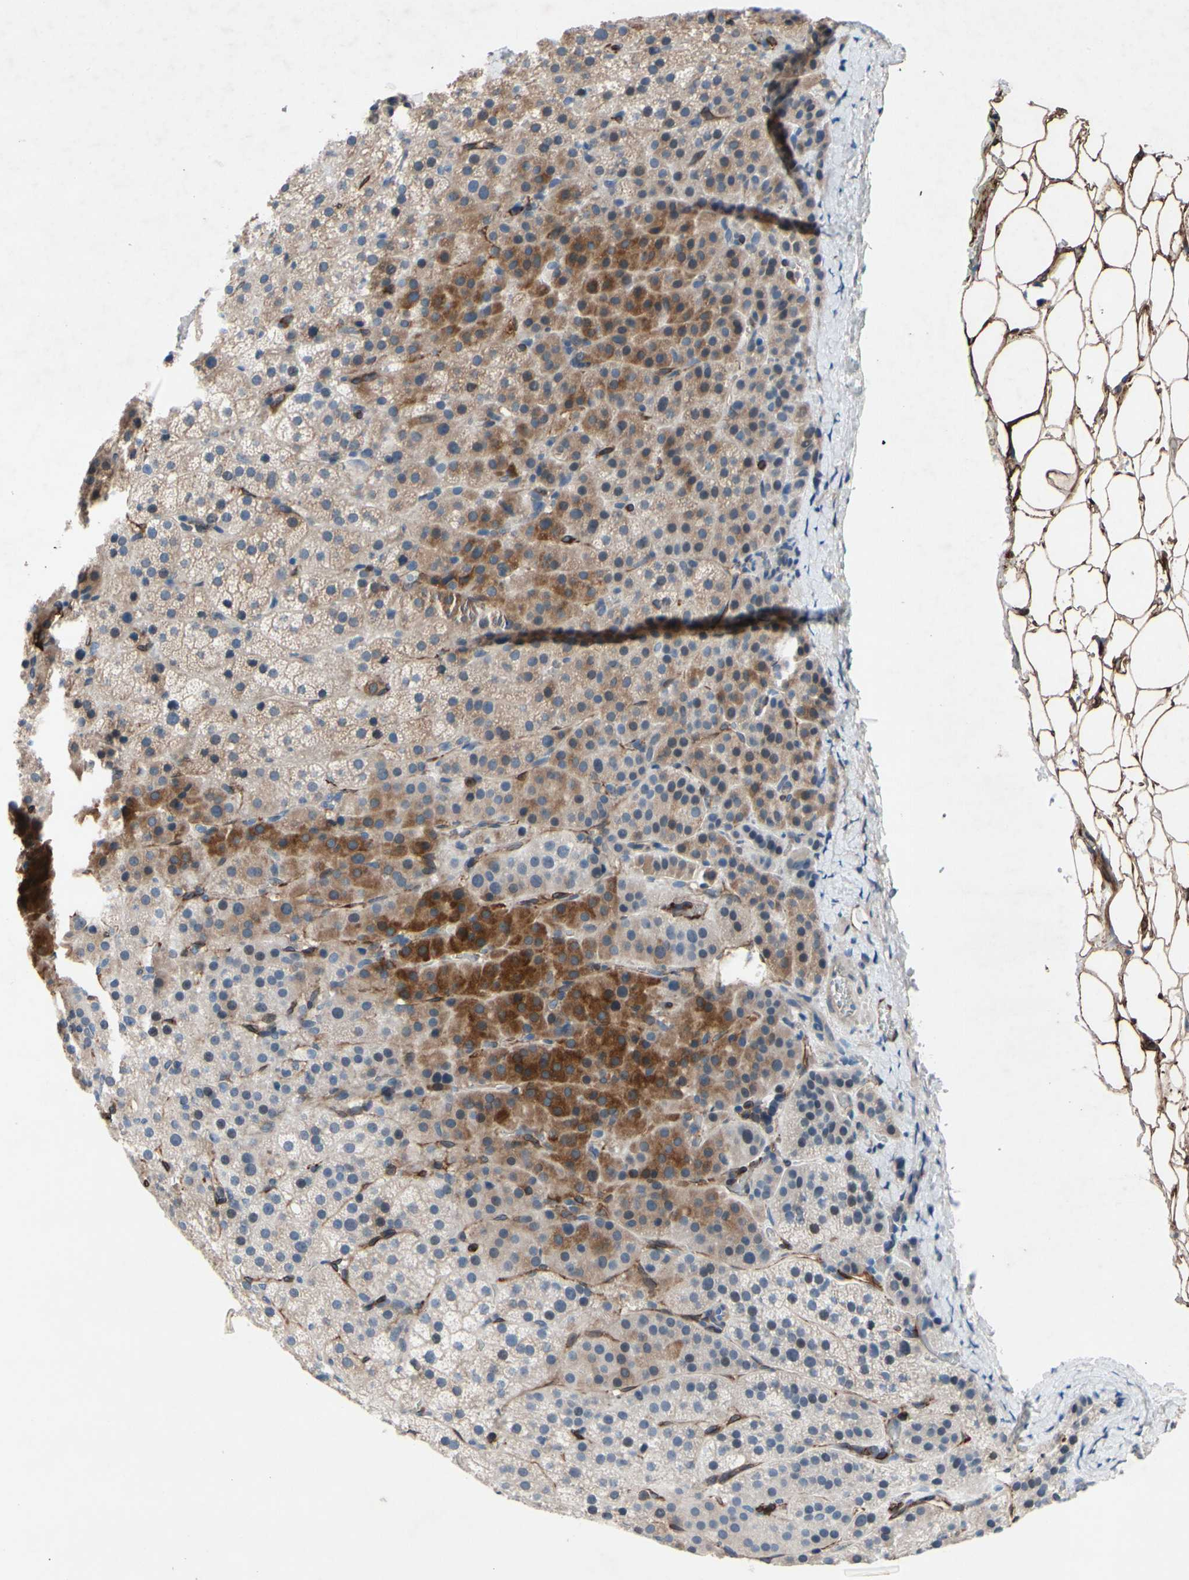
{"staining": {"intensity": "weak", "quantity": "25%-75%", "location": "cytoplasmic/membranous"}, "tissue": "adrenal gland", "cell_type": "Glandular cells", "image_type": "normal", "snomed": [{"axis": "morphology", "description": "Normal tissue, NOS"}, {"axis": "topography", "description": "Adrenal gland"}], "caption": "This photomicrograph displays immunohistochemistry (IHC) staining of normal adrenal gland, with low weak cytoplasmic/membranous positivity in approximately 25%-75% of glandular cells.", "gene": "PRXL2A", "patient": {"sex": "female", "age": 57}}